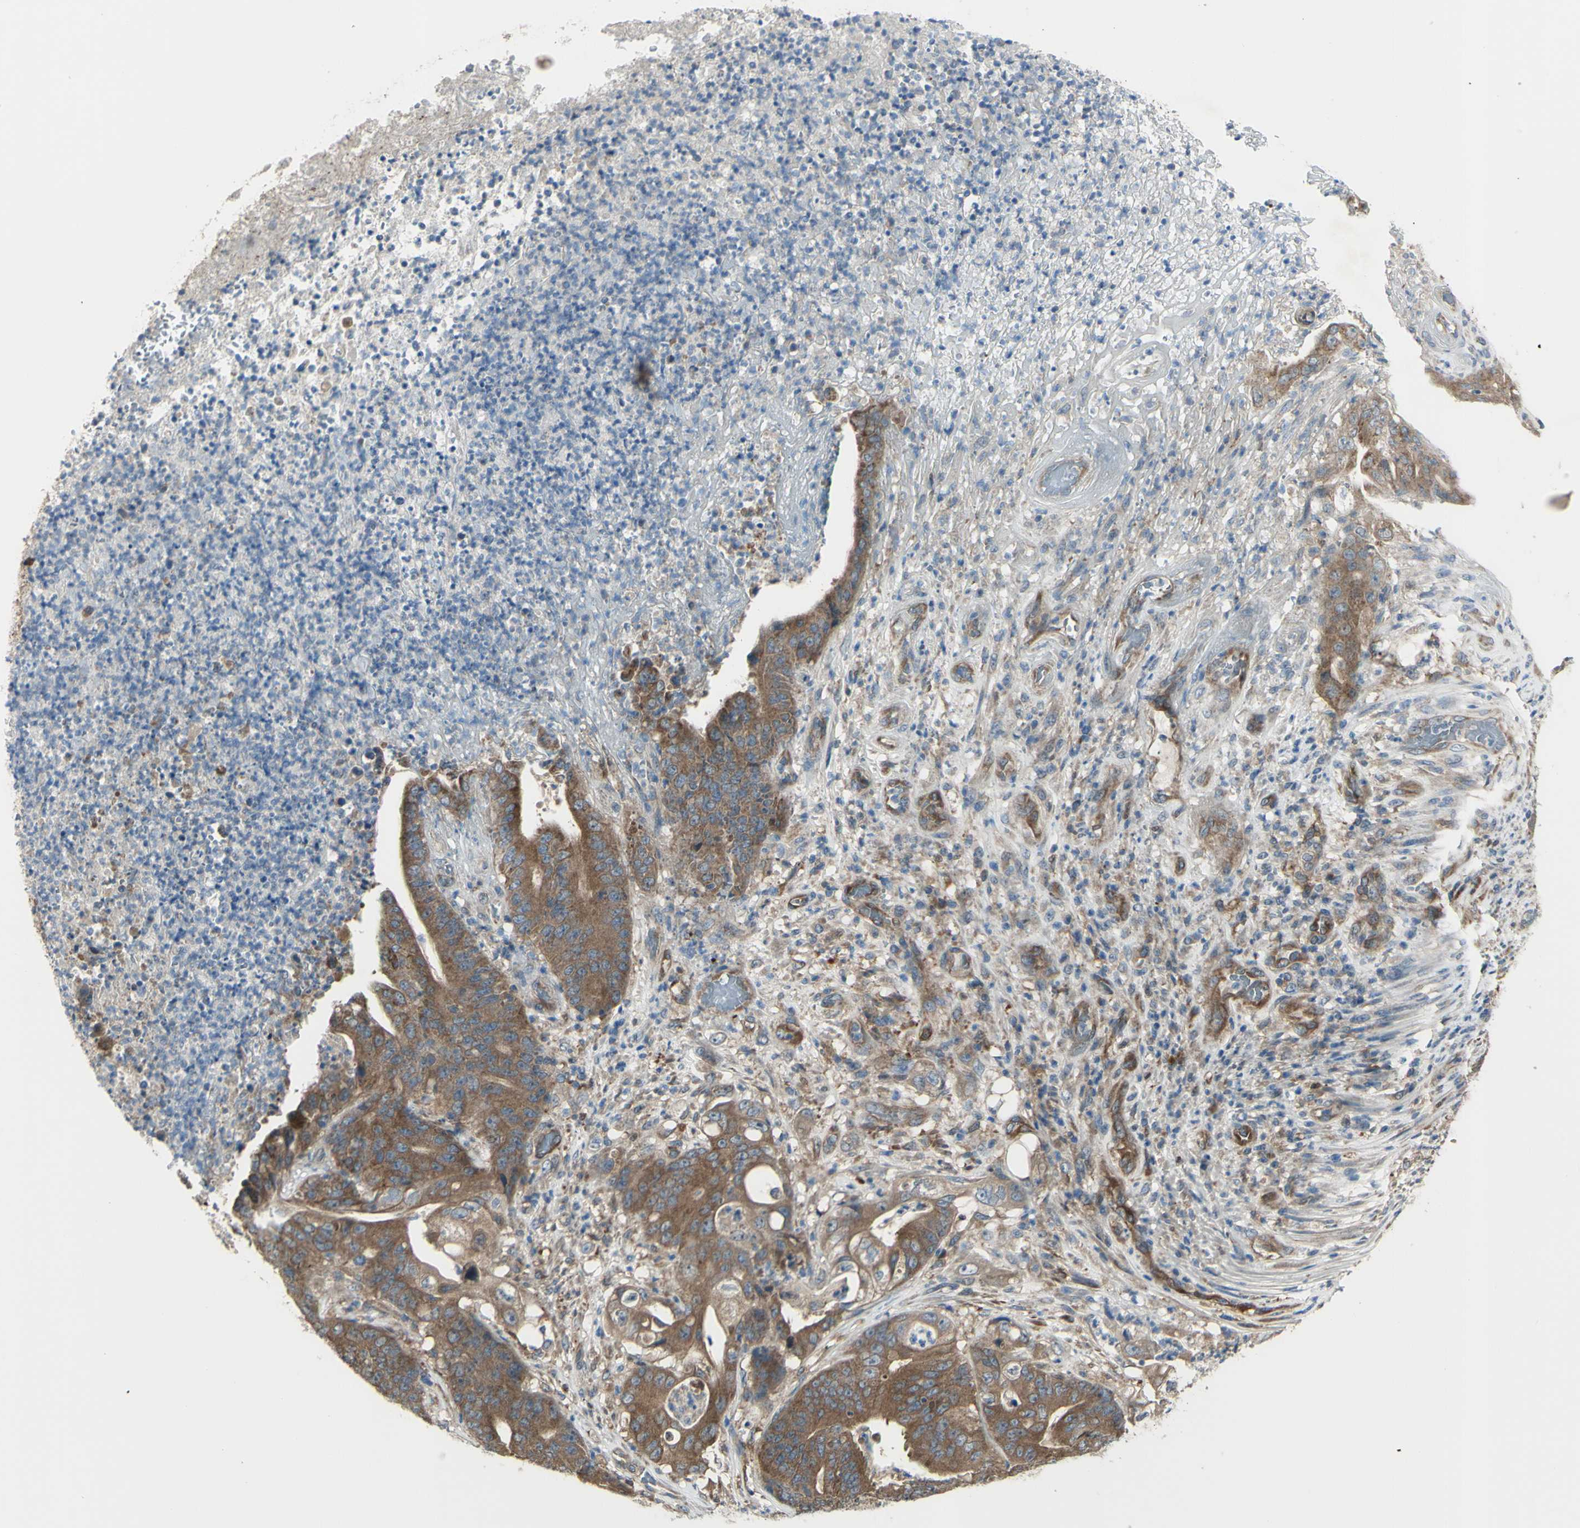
{"staining": {"intensity": "moderate", "quantity": ">75%", "location": "cytoplasmic/membranous"}, "tissue": "stomach cancer", "cell_type": "Tumor cells", "image_type": "cancer", "snomed": [{"axis": "morphology", "description": "Adenocarcinoma, NOS"}, {"axis": "topography", "description": "Stomach"}], "caption": "Adenocarcinoma (stomach) stained for a protein (brown) shows moderate cytoplasmic/membranous positive expression in about >75% of tumor cells.", "gene": "IGSF9B", "patient": {"sex": "female", "age": 73}}